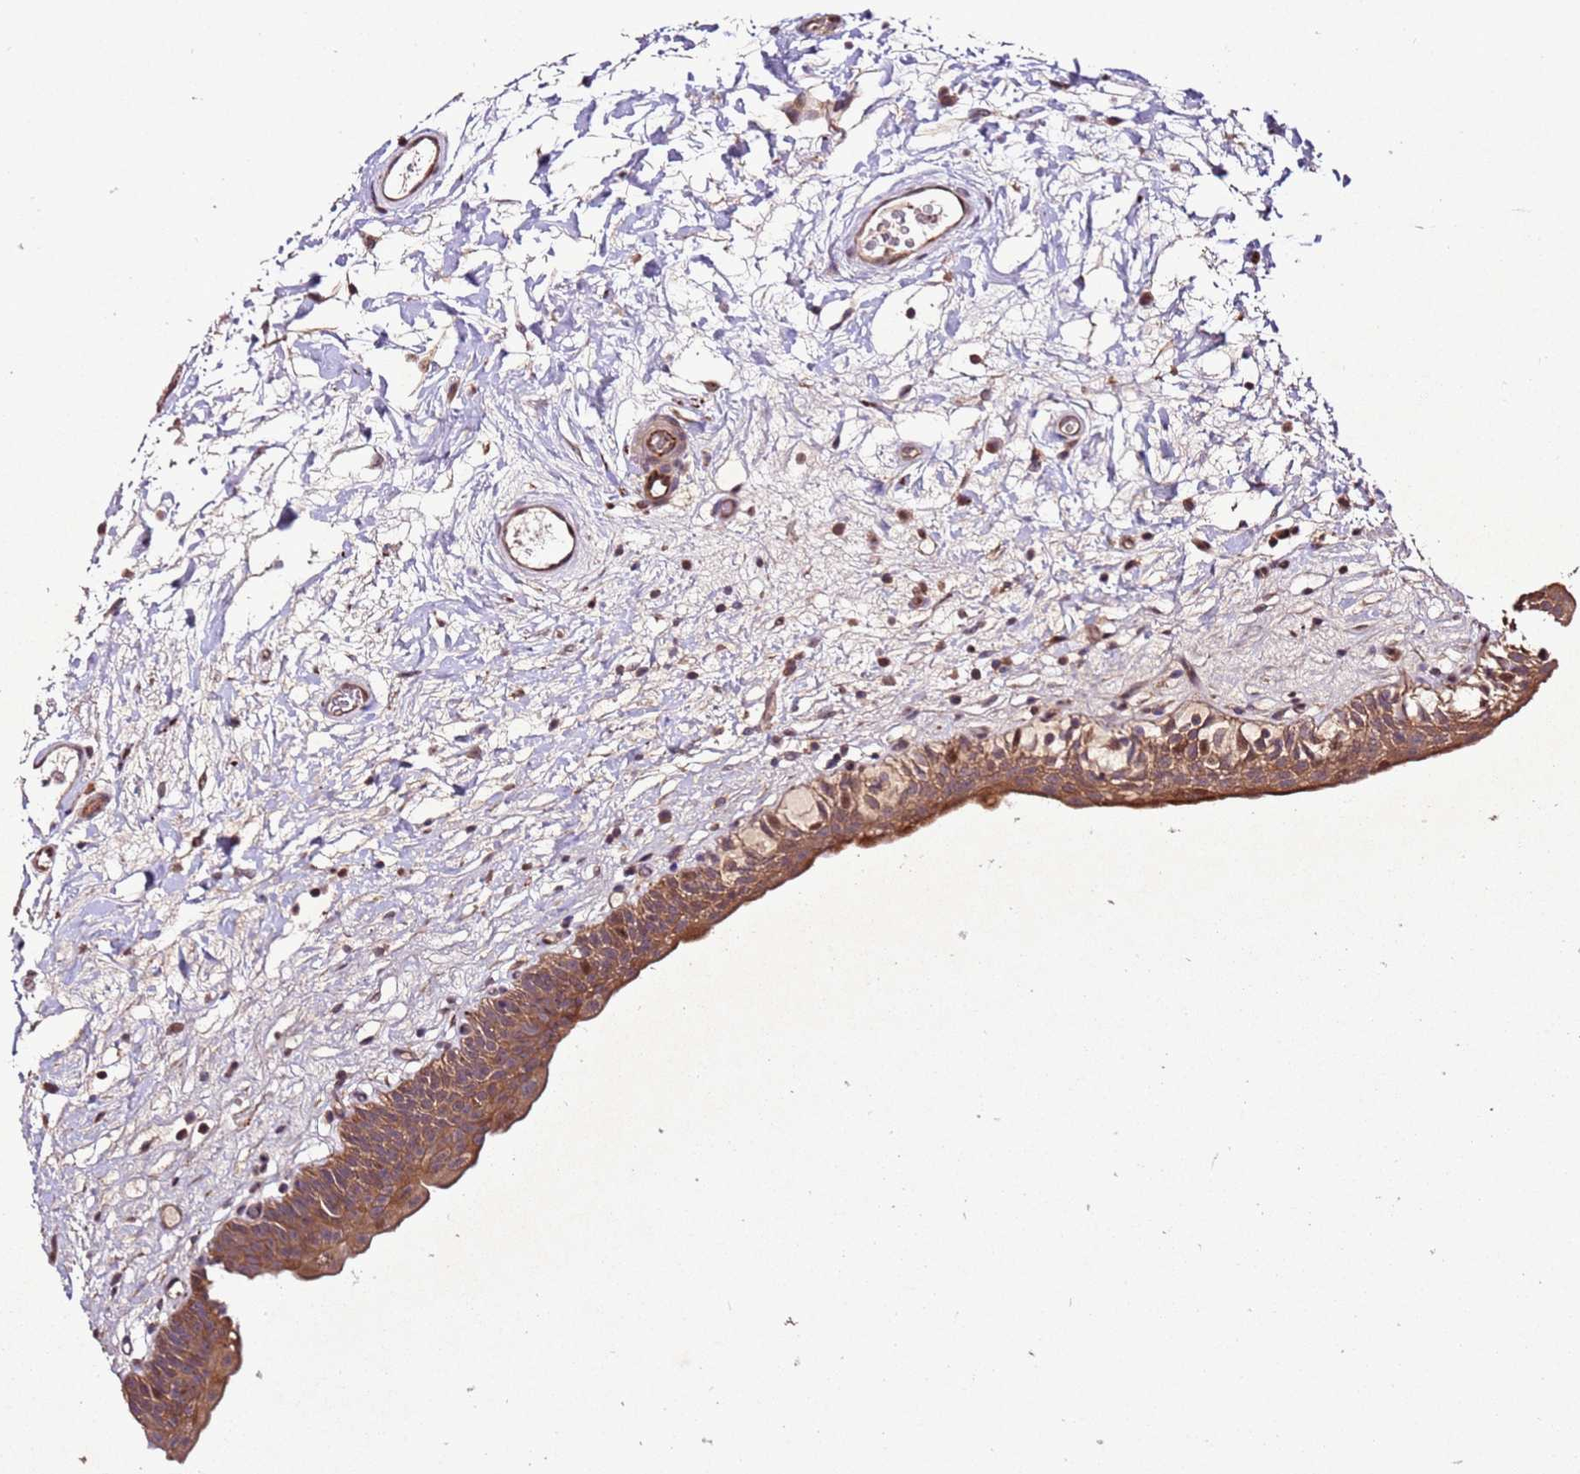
{"staining": {"intensity": "moderate", "quantity": ">75%", "location": "cytoplasmic/membranous"}, "tissue": "urinary bladder", "cell_type": "Urothelial cells", "image_type": "normal", "snomed": [{"axis": "morphology", "description": "Normal tissue, NOS"}, {"axis": "topography", "description": "Urinary bladder"}], "caption": "About >75% of urothelial cells in benign urinary bladder exhibit moderate cytoplasmic/membranous protein positivity as visualized by brown immunohistochemical staining.", "gene": "PTMA", "patient": {"sex": "male", "age": 83}}